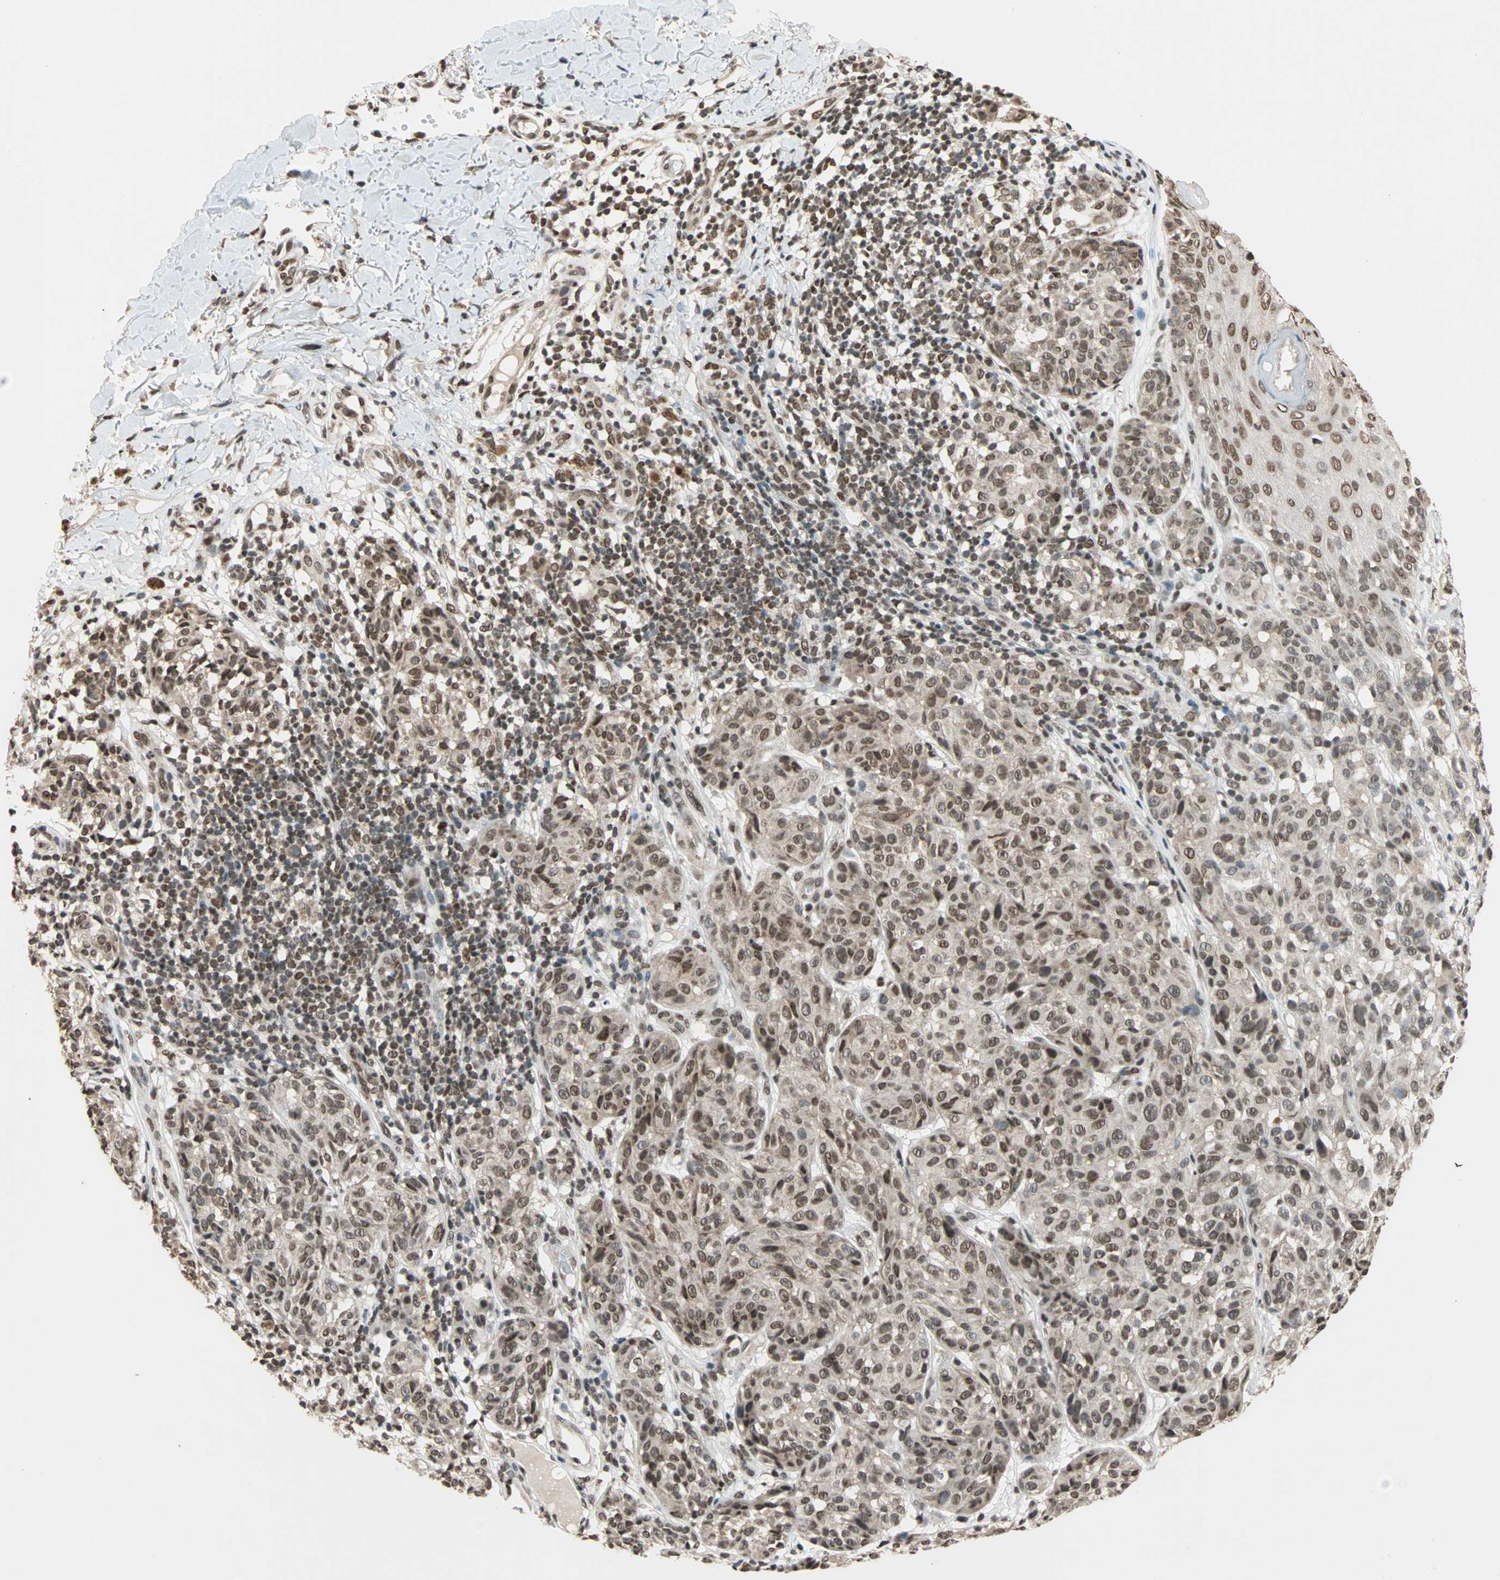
{"staining": {"intensity": "moderate", "quantity": ">75%", "location": "nuclear"}, "tissue": "melanoma", "cell_type": "Tumor cells", "image_type": "cancer", "snomed": [{"axis": "morphology", "description": "Malignant melanoma, NOS"}, {"axis": "topography", "description": "Skin"}], "caption": "DAB (3,3'-diaminobenzidine) immunohistochemical staining of human malignant melanoma exhibits moderate nuclear protein expression in about >75% of tumor cells.", "gene": "DAZAP1", "patient": {"sex": "female", "age": 46}}